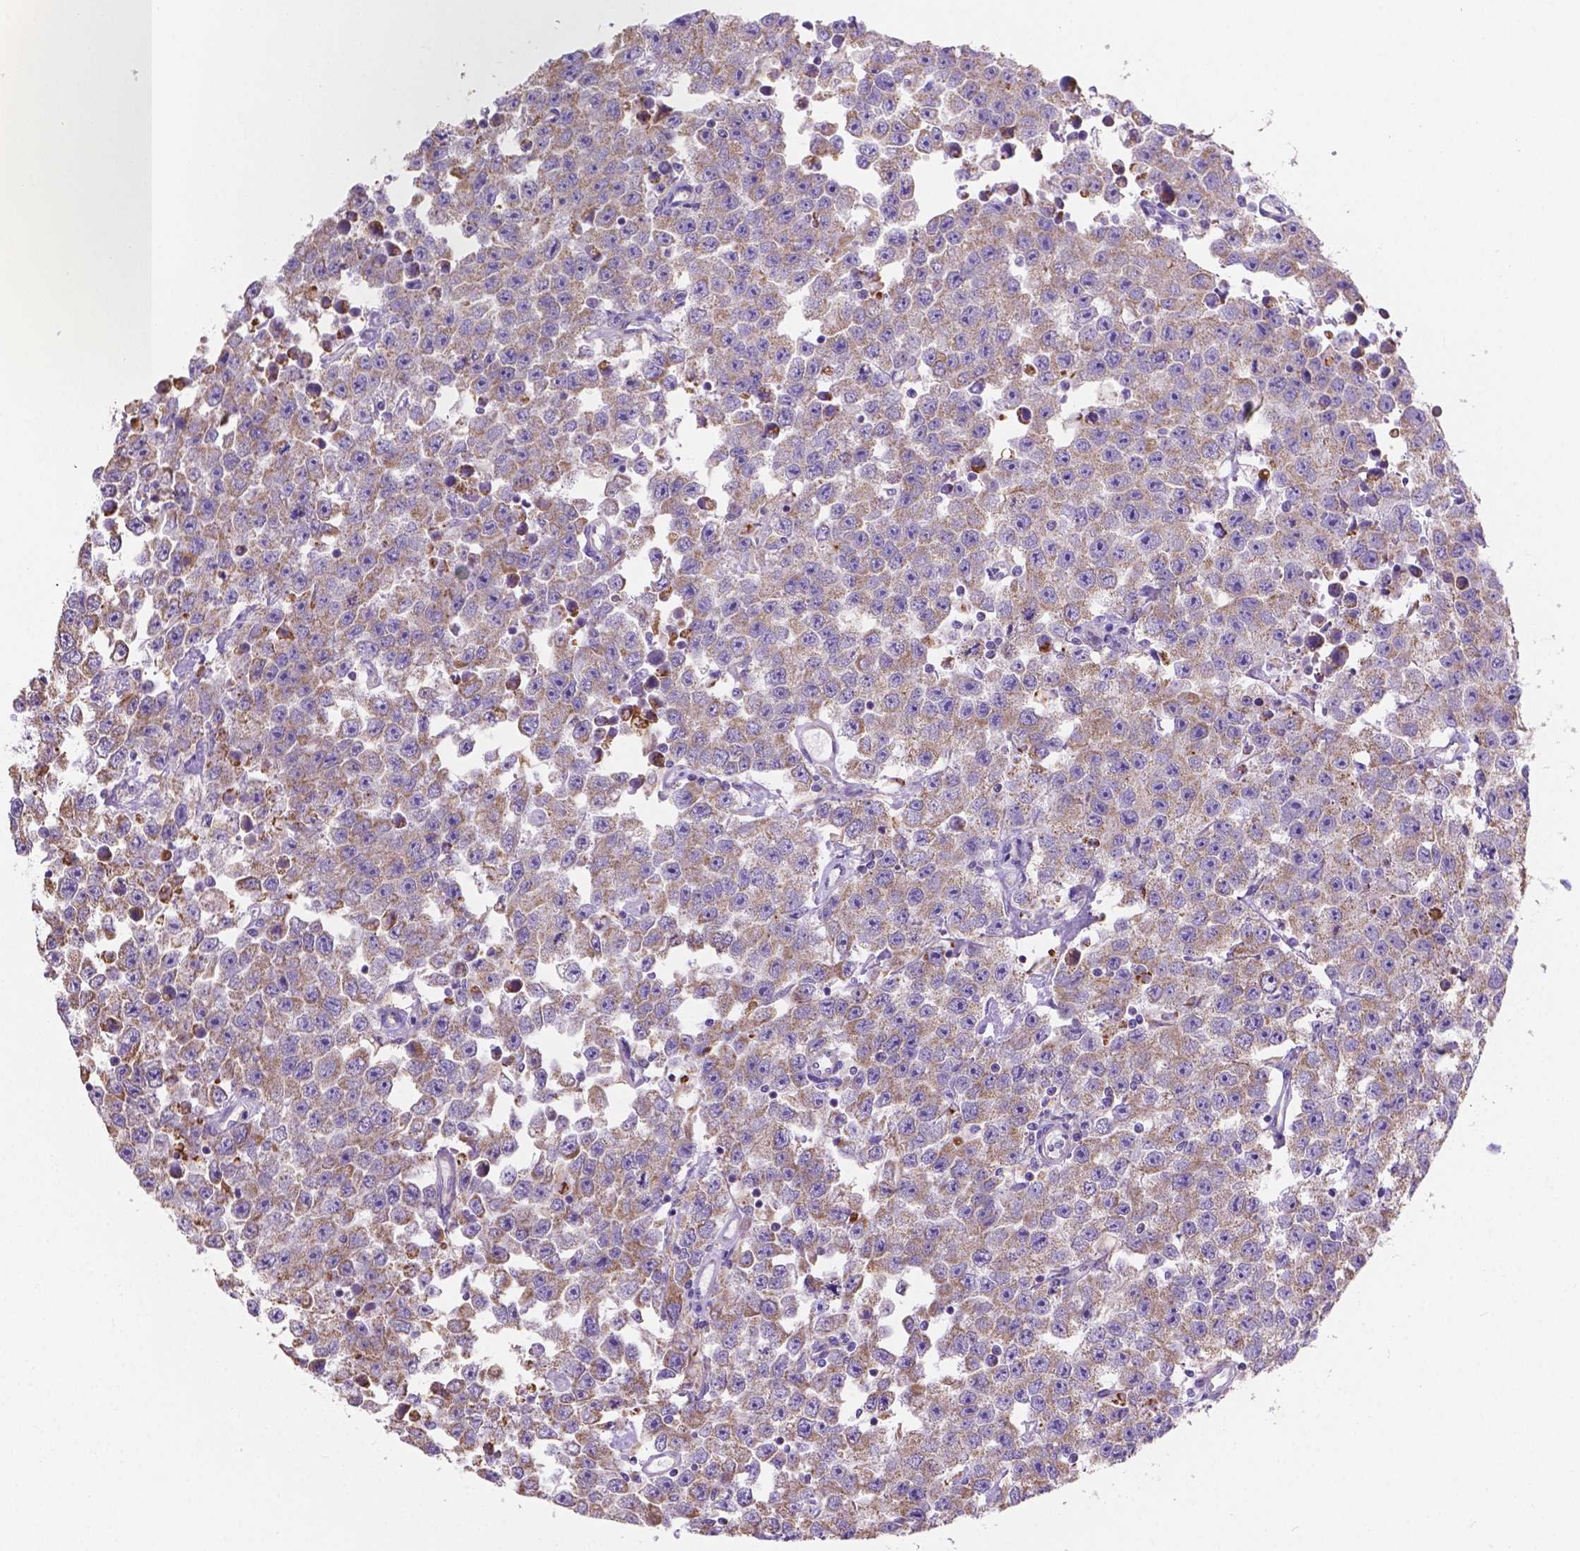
{"staining": {"intensity": "moderate", "quantity": "25%-75%", "location": "cytoplasmic/membranous"}, "tissue": "testis cancer", "cell_type": "Tumor cells", "image_type": "cancer", "snomed": [{"axis": "morphology", "description": "Seminoma, NOS"}, {"axis": "topography", "description": "Testis"}], "caption": "Moderate cytoplasmic/membranous expression is identified in approximately 25%-75% of tumor cells in testis cancer (seminoma). Immunohistochemistry stains the protein in brown and the nuclei are stained blue.", "gene": "CSPG5", "patient": {"sex": "male", "age": 52}}